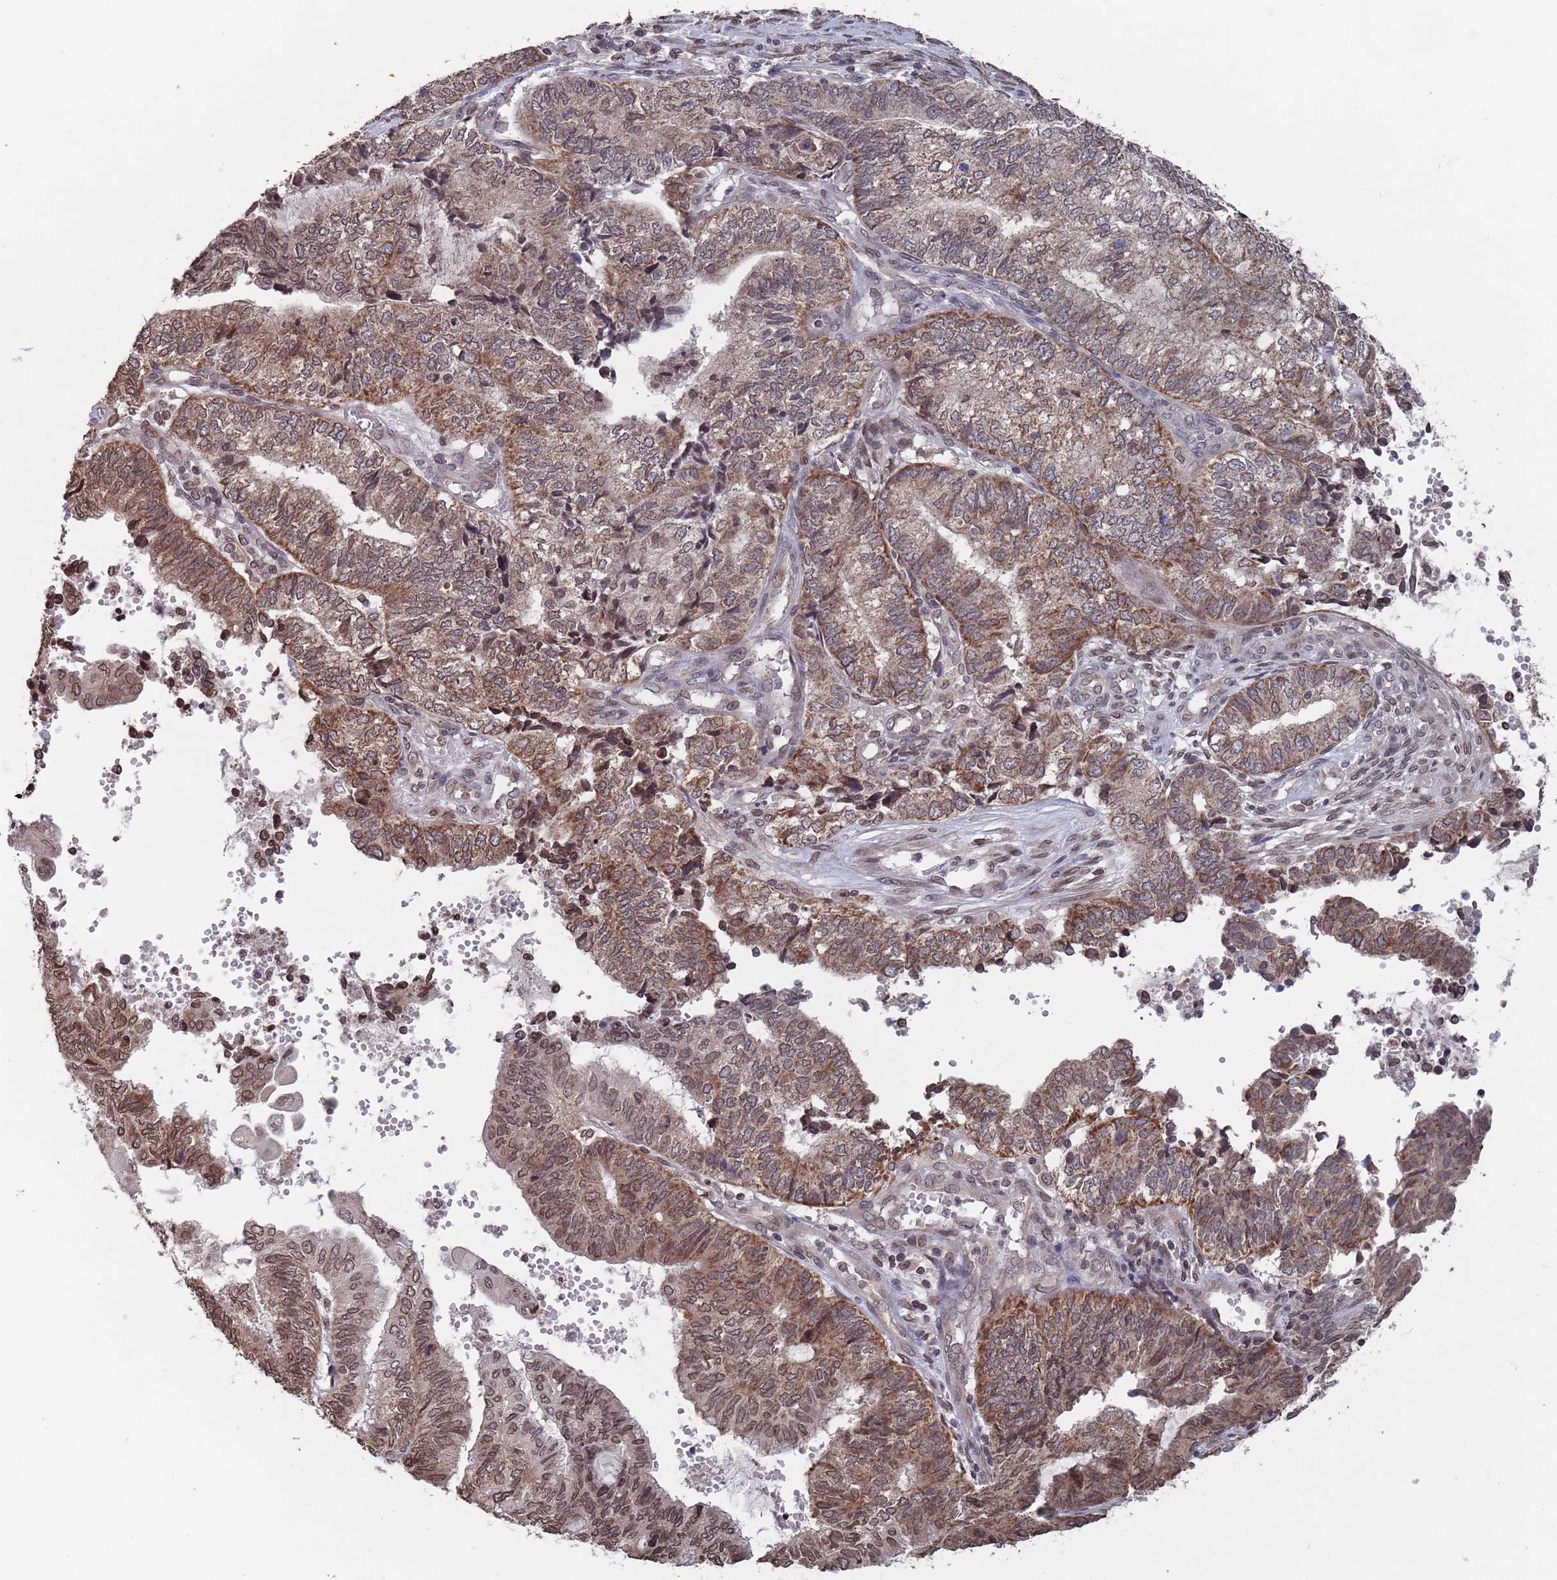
{"staining": {"intensity": "moderate", "quantity": ">75%", "location": "cytoplasmic/membranous,nuclear"}, "tissue": "endometrial cancer", "cell_type": "Tumor cells", "image_type": "cancer", "snomed": [{"axis": "morphology", "description": "Adenocarcinoma, NOS"}, {"axis": "topography", "description": "Uterus"}, {"axis": "topography", "description": "Endometrium"}], "caption": "This is an image of immunohistochemistry staining of endometrial cancer, which shows moderate staining in the cytoplasmic/membranous and nuclear of tumor cells.", "gene": "SDHAF3", "patient": {"sex": "female", "age": 70}}